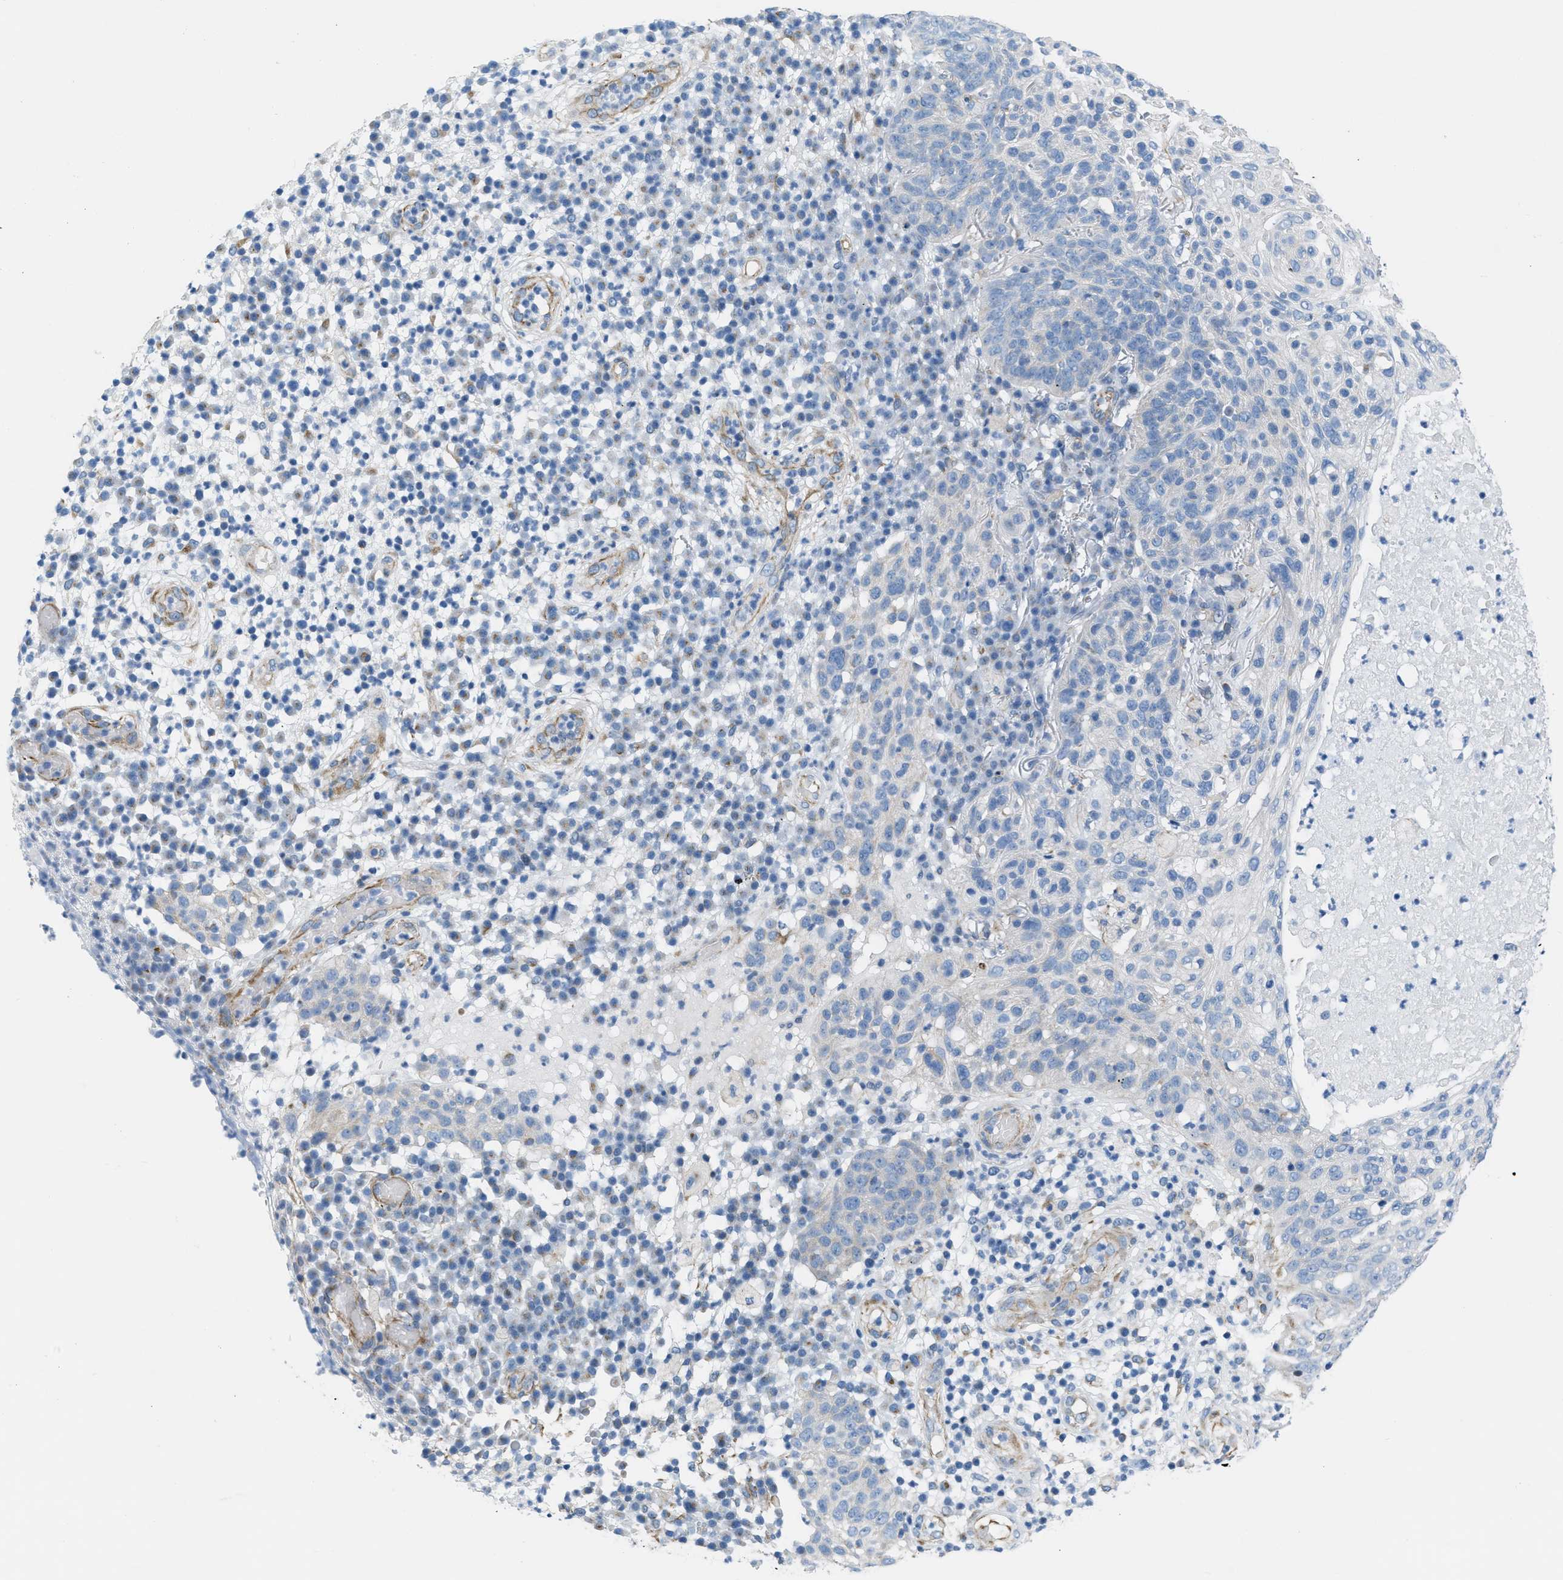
{"staining": {"intensity": "negative", "quantity": "none", "location": "none"}, "tissue": "skin cancer", "cell_type": "Tumor cells", "image_type": "cancer", "snomed": [{"axis": "morphology", "description": "Squamous cell carcinoma in situ, NOS"}, {"axis": "morphology", "description": "Squamous cell carcinoma, NOS"}, {"axis": "topography", "description": "Skin"}], "caption": "A high-resolution image shows immunohistochemistry staining of skin squamous cell carcinoma in situ, which displays no significant positivity in tumor cells.", "gene": "SLC12A1", "patient": {"sex": "male", "age": 93}}